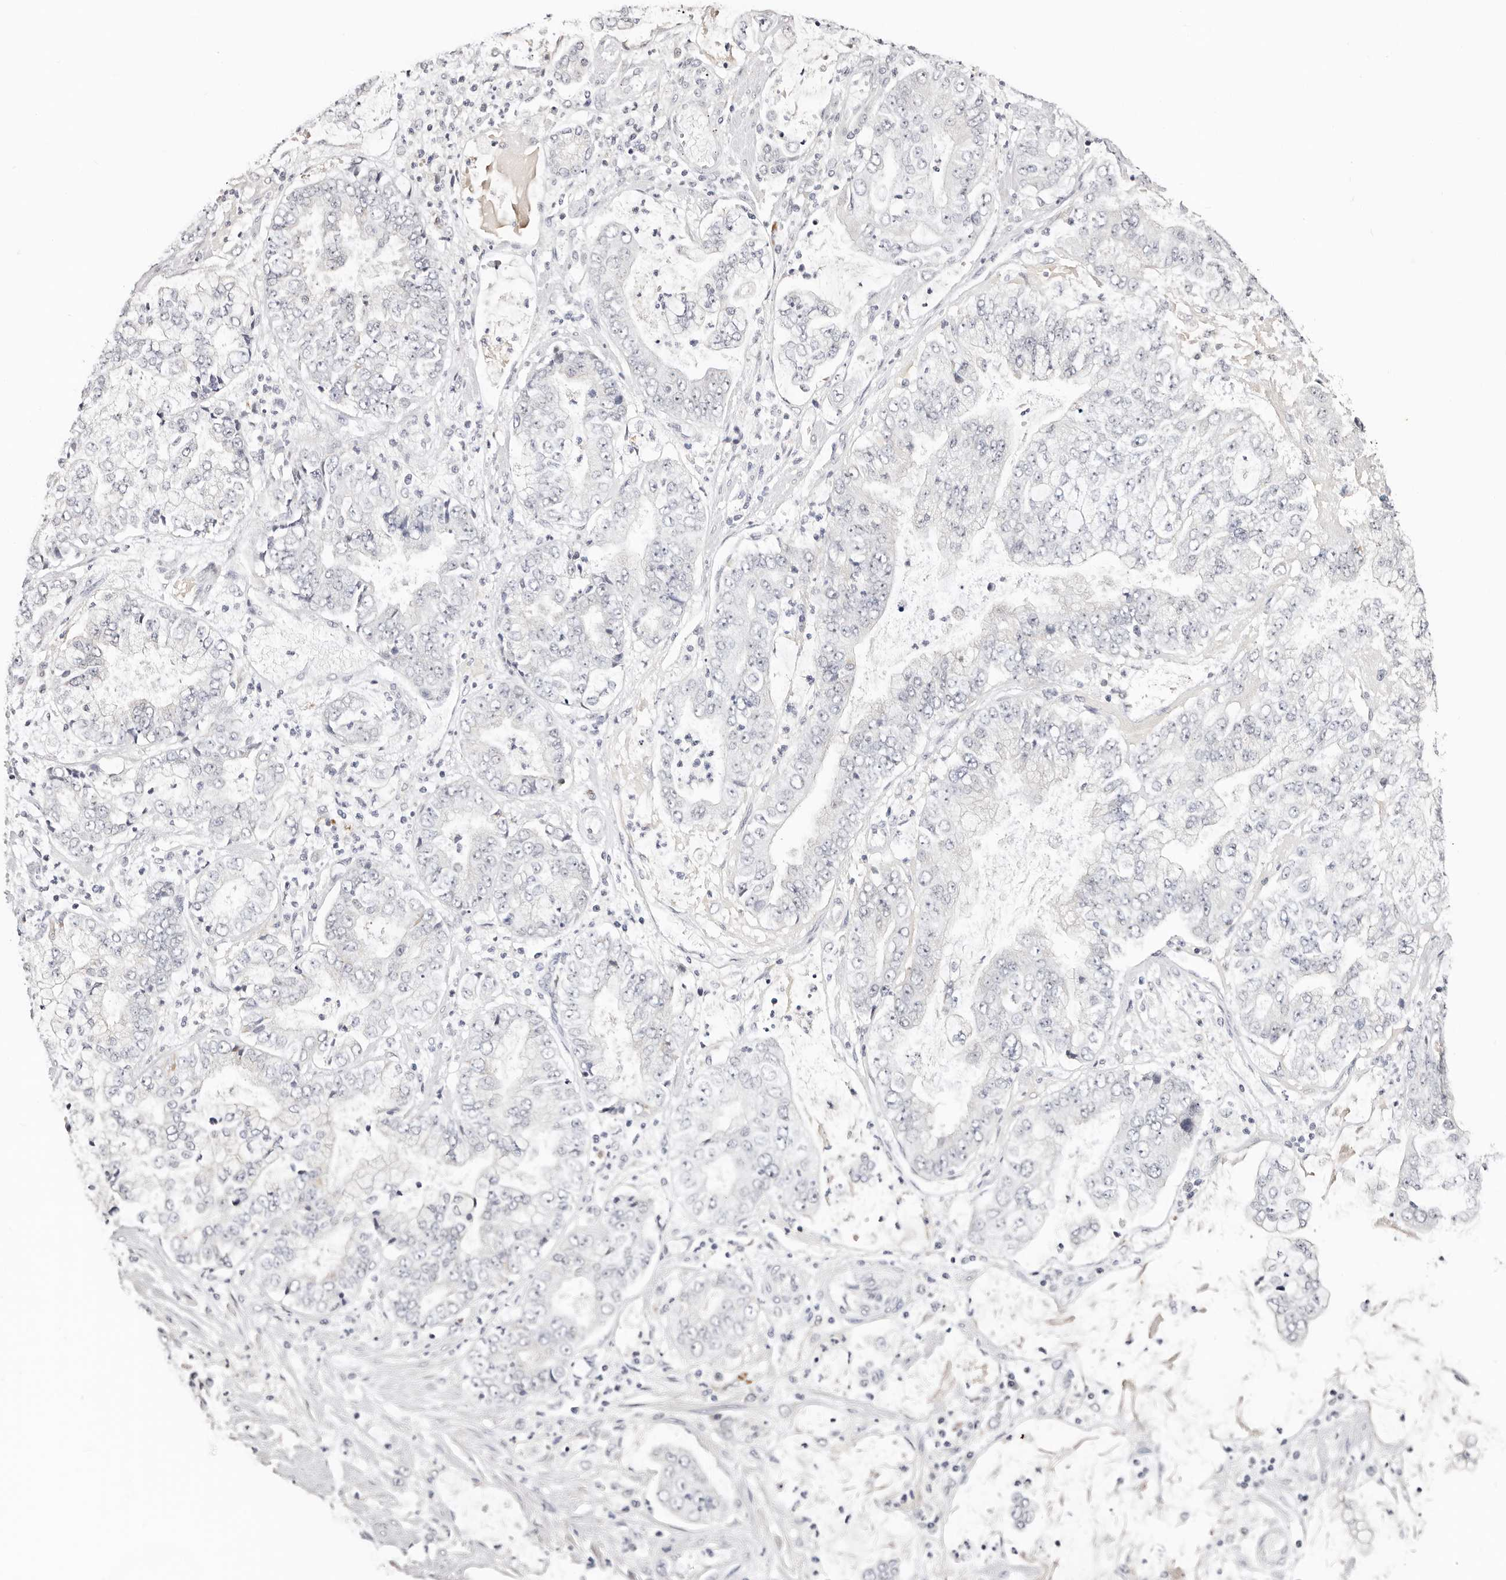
{"staining": {"intensity": "negative", "quantity": "none", "location": "none"}, "tissue": "stomach cancer", "cell_type": "Tumor cells", "image_type": "cancer", "snomed": [{"axis": "morphology", "description": "Adenocarcinoma, NOS"}, {"axis": "topography", "description": "Stomach"}], "caption": "Protein analysis of stomach adenocarcinoma demonstrates no significant expression in tumor cells.", "gene": "VIPAS39", "patient": {"sex": "male", "age": 76}}